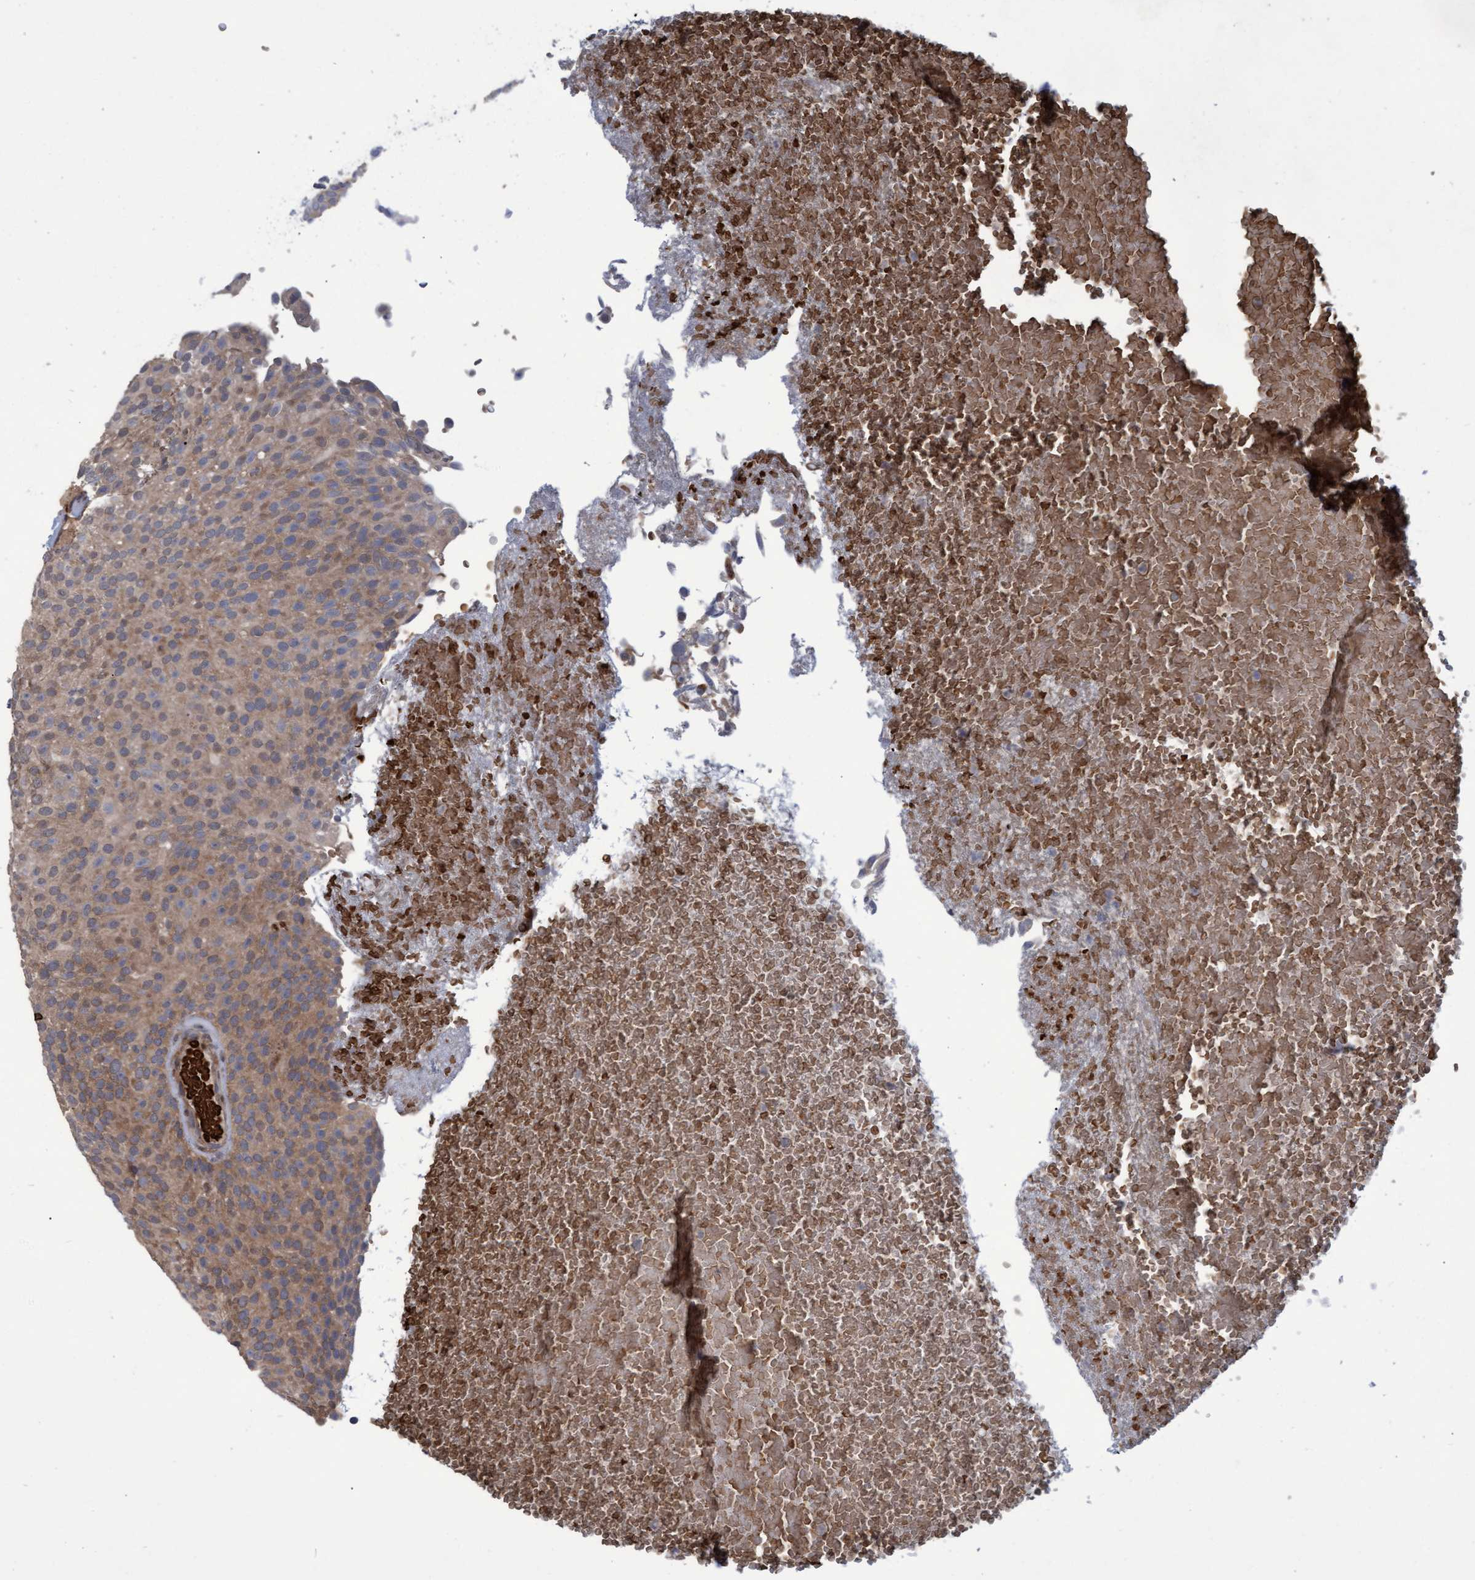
{"staining": {"intensity": "weak", "quantity": ">75%", "location": "cytoplasmic/membranous"}, "tissue": "urothelial cancer", "cell_type": "Tumor cells", "image_type": "cancer", "snomed": [{"axis": "morphology", "description": "Urothelial carcinoma, Low grade"}, {"axis": "topography", "description": "Urinary bladder"}], "caption": "Human urothelial cancer stained with a protein marker reveals weak staining in tumor cells.", "gene": "NAA15", "patient": {"sex": "male", "age": 78}}